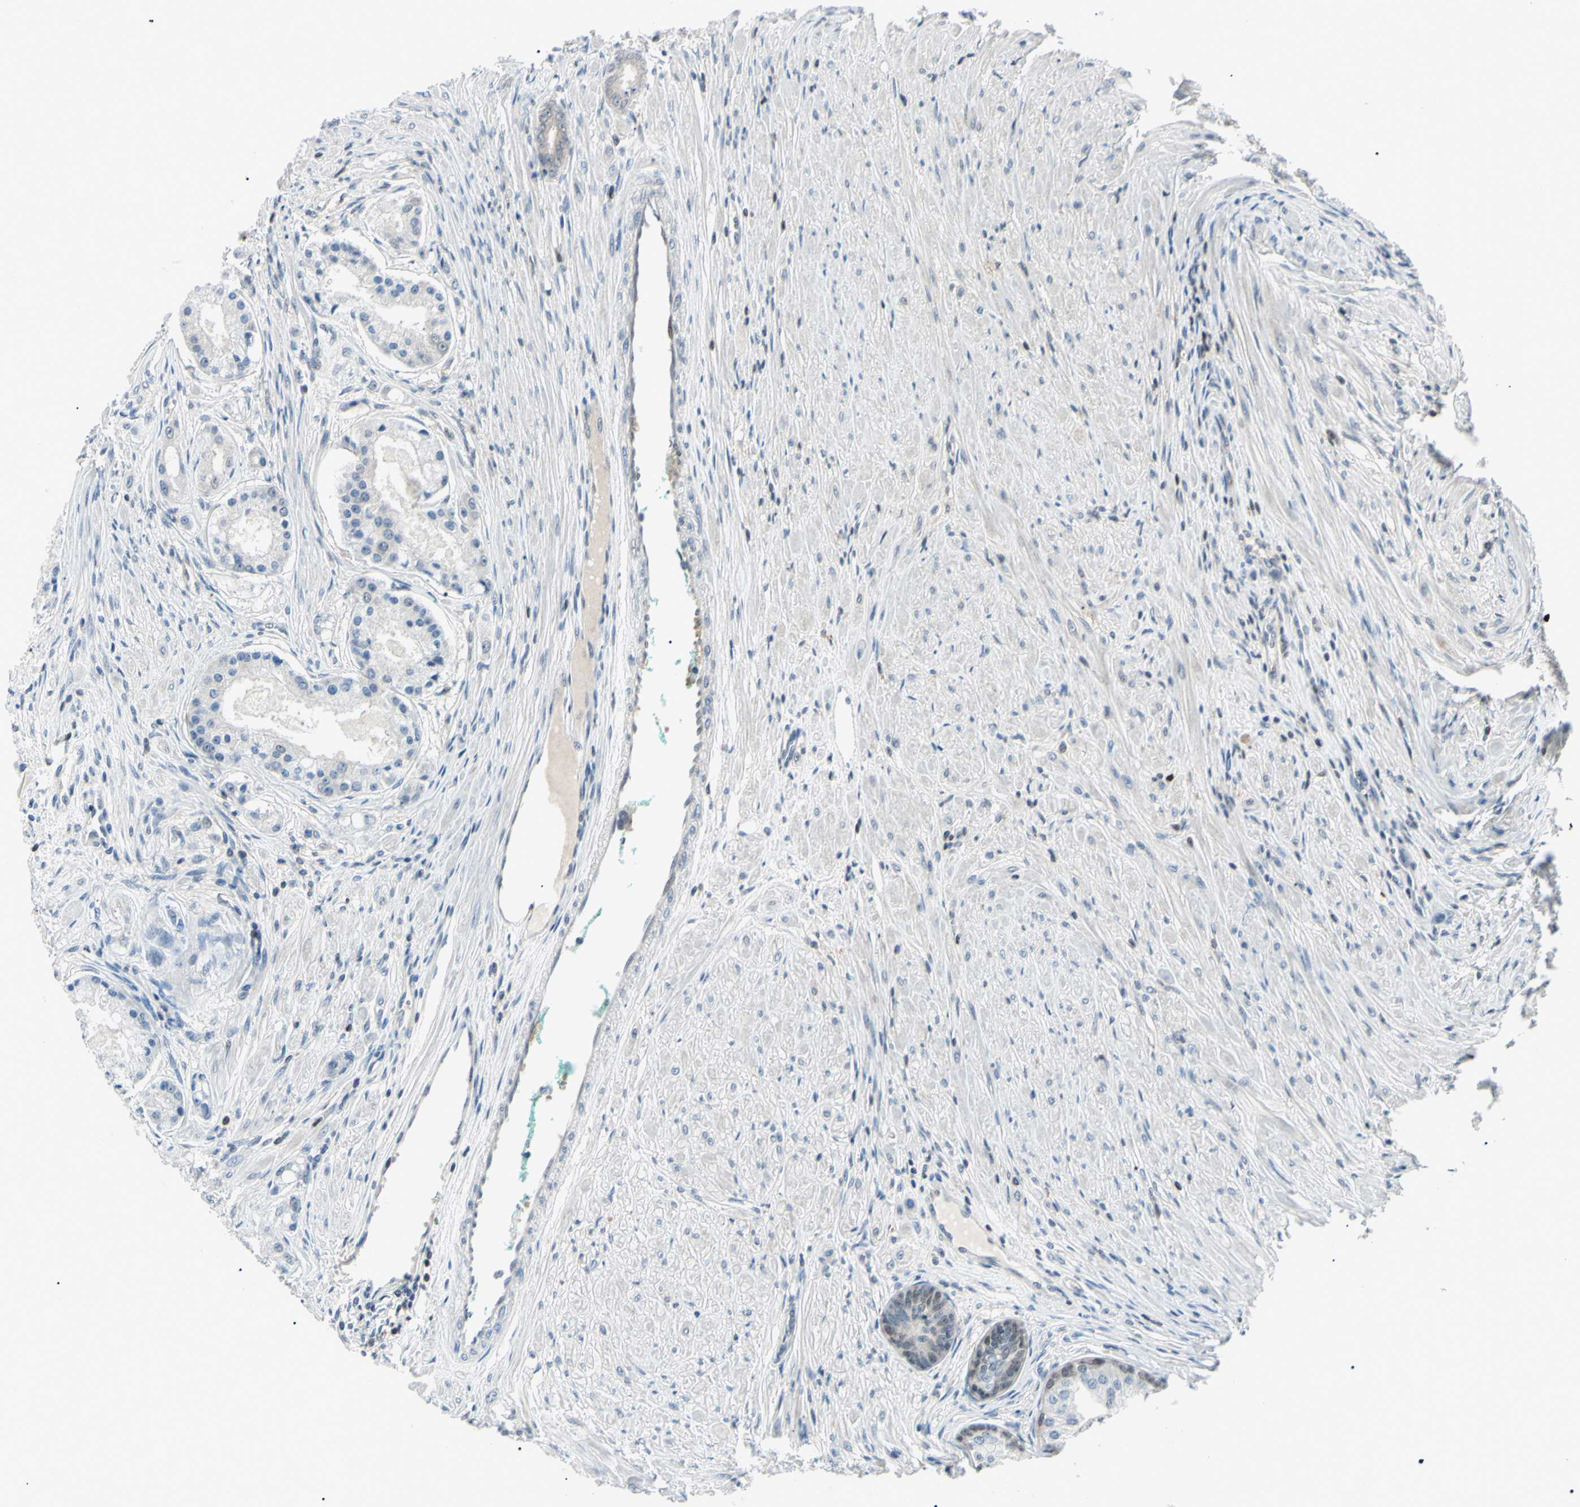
{"staining": {"intensity": "negative", "quantity": "none", "location": "none"}, "tissue": "prostate cancer", "cell_type": "Tumor cells", "image_type": "cancer", "snomed": [{"axis": "morphology", "description": "Adenocarcinoma, High grade"}, {"axis": "topography", "description": "Prostate"}], "caption": "Immunohistochemistry photomicrograph of human high-grade adenocarcinoma (prostate) stained for a protein (brown), which demonstrates no positivity in tumor cells. (IHC, brightfield microscopy, high magnification).", "gene": "PGK1", "patient": {"sex": "male", "age": 59}}